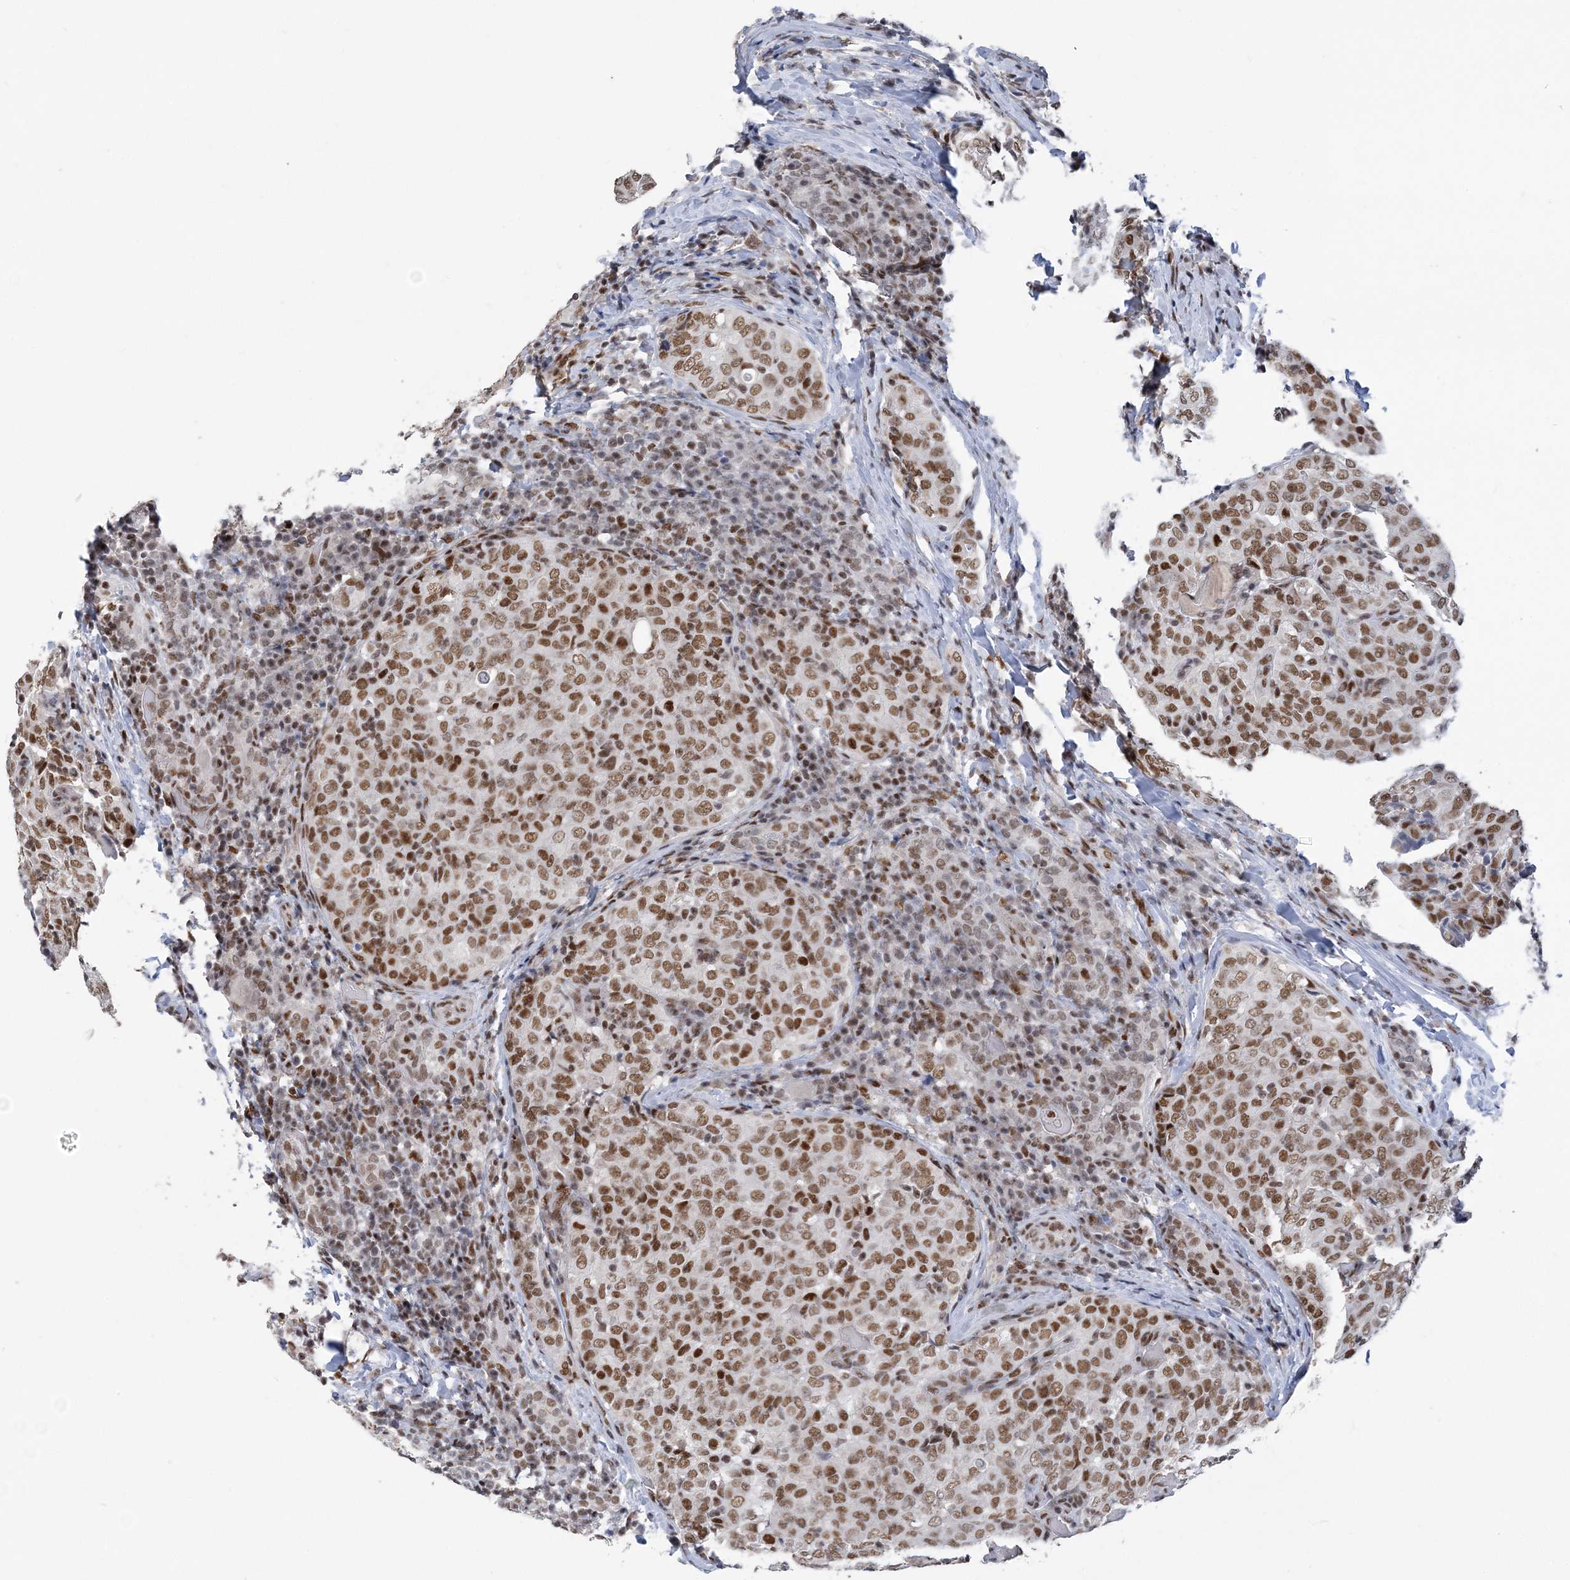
{"staining": {"intensity": "moderate", "quantity": ">75%", "location": "nuclear"}, "tissue": "thyroid cancer", "cell_type": "Tumor cells", "image_type": "cancer", "snomed": [{"axis": "morphology", "description": "Normal tissue, NOS"}, {"axis": "morphology", "description": "Papillary adenocarcinoma, NOS"}, {"axis": "topography", "description": "Thyroid gland"}], "caption": "Brown immunohistochemical staining in thyroid cancer (papillary adenocarcinoma) reveals moderate nuclear expression in approximately >75% of tumor cells.", "gene": "ZBTB7A", "patient": {"sex": "female", "age": 30}}